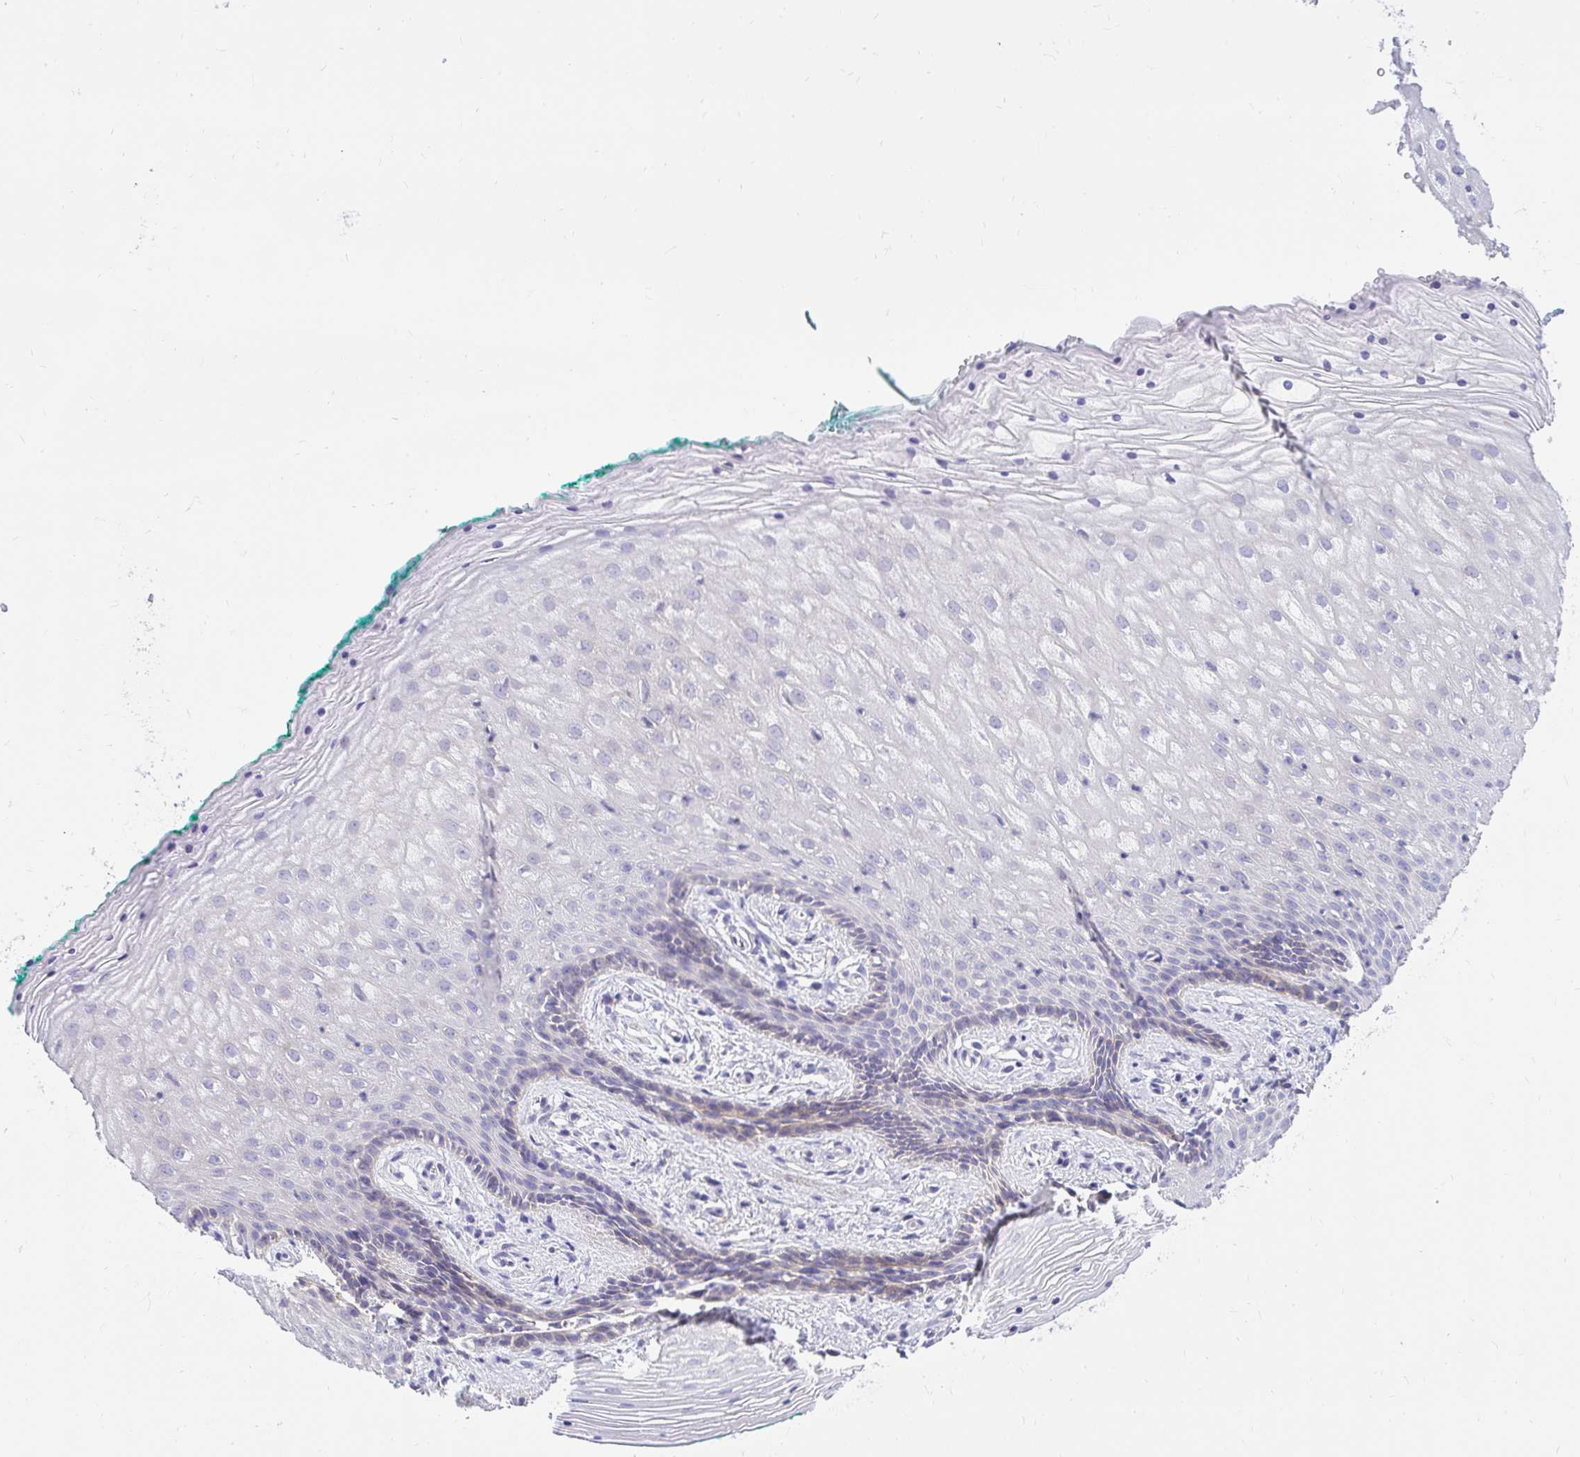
{"staining": {"intensity": "weak", "quantity": "<25%", "location": "cytoplasmic/membranous"}, "tissue": "vagina", "cell_type": "Squamous epithelial cells", "image_type": "normal", "snomed": [{"axis": "morphology", "description": "Normal tissue, NOS"}, {"axis": "topography", "description": "Vagina"}], "caption": "Immunohistochemistry photomicrograph of normal vagina: human vagina stained with DAB (3,3'-diaminobenzidine) reveals no significant protein expression in squamous epithelial cells.", "gene": "PKN3", "patient": {"sex": "female", "age": 45}}